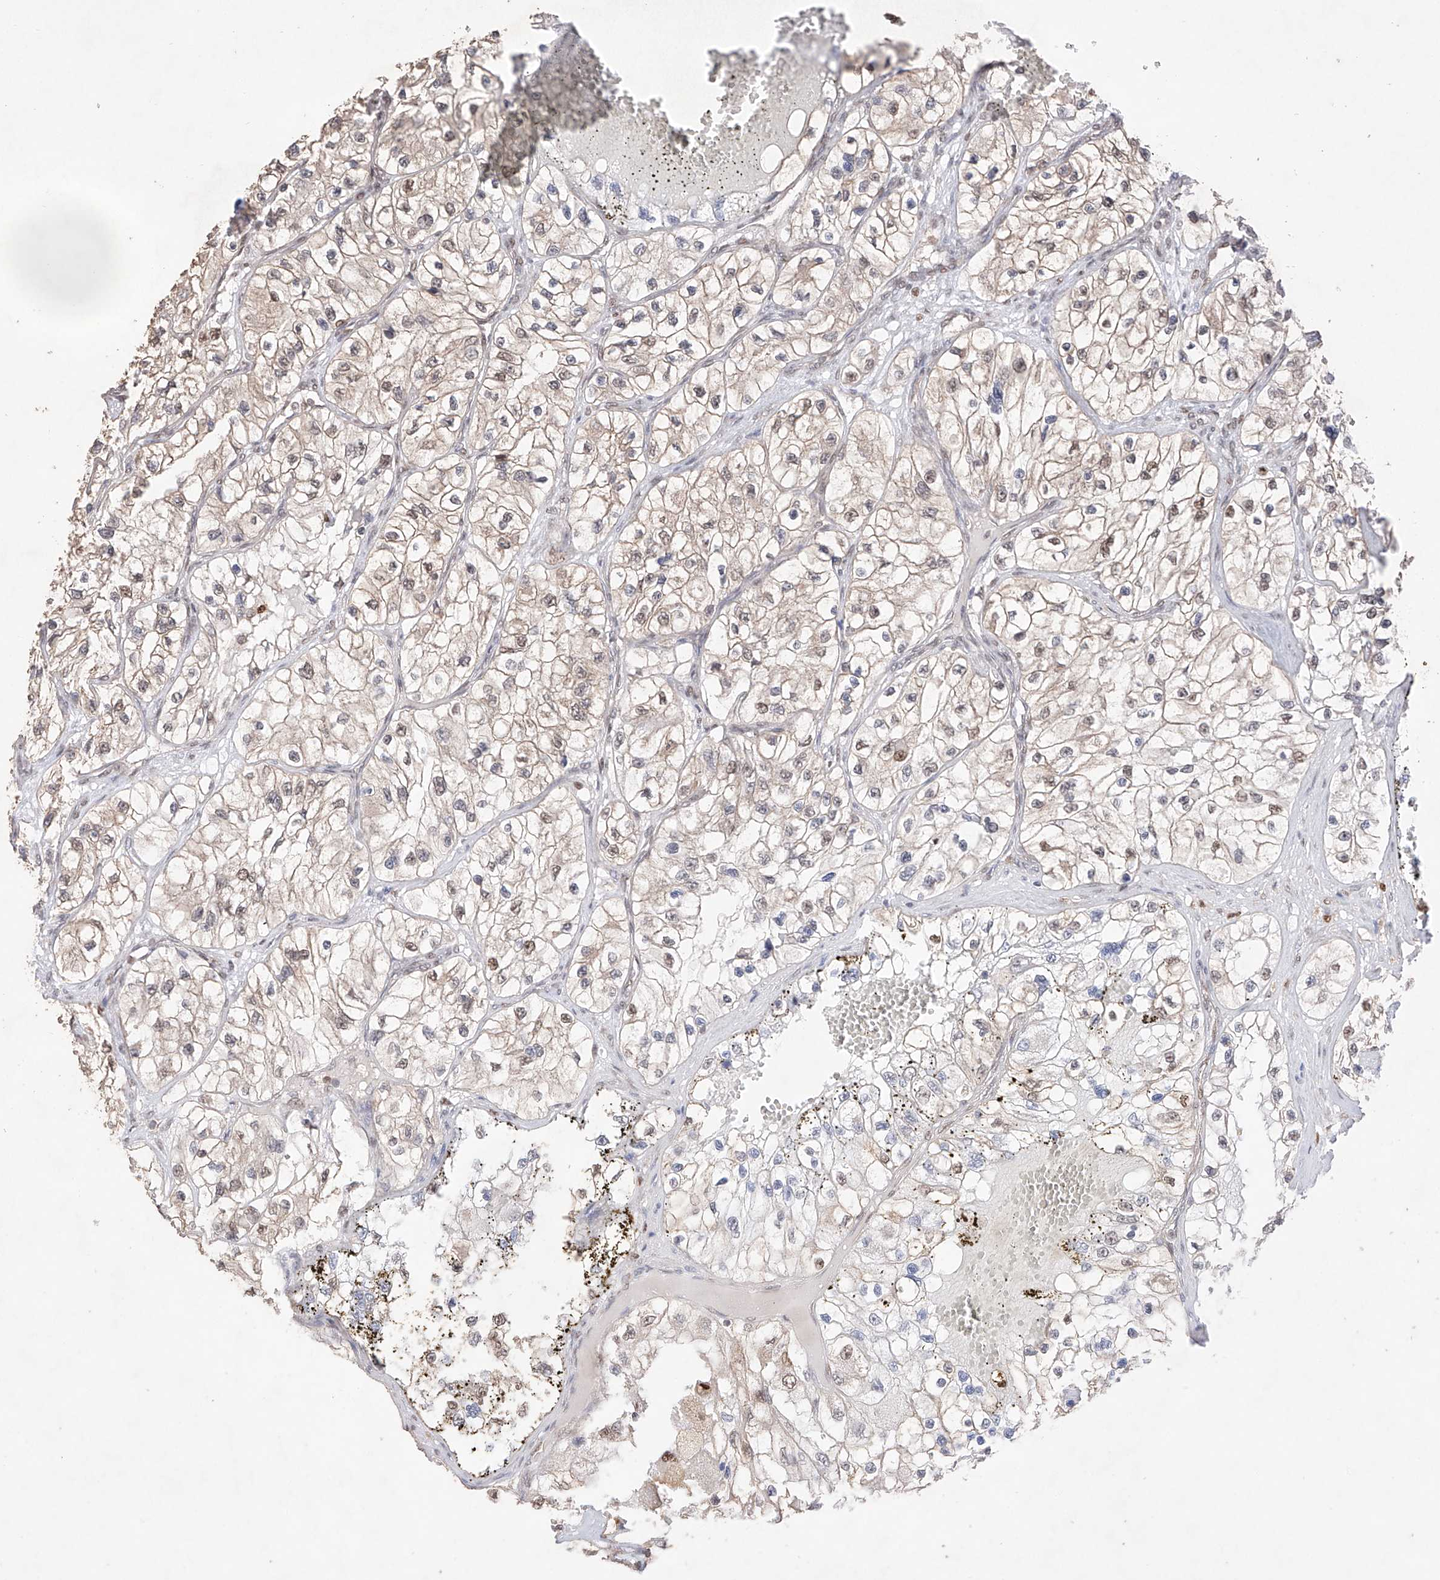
{"staining": {"intensity": "weak", "quantity": "25%-75%", "location": "cytoplasmic/membranous,nuclear"}, "tissue": "renal cancer", "cell_type": "Tumor cells", "image_type": "cancer", "snomed": [{"axis": "morphology", "description": "Adenocarcinoma, NOS"}, {"axis": "topography", "description": "Kidney"}], "caption": "Tumor cells display low levels of weak cytoplasmic/membranous and nuclear positivity in about 25%-75% of cells in human renal cancer (adenocarcinoma). The staining was performed using DAB (3,3'-diaminobenzidine), with brown indicating positive protein expression. Nuclei are stained blue with hematoxylin.", "gene": "APIP", "patient": {"sex": "female", "age": 57}}